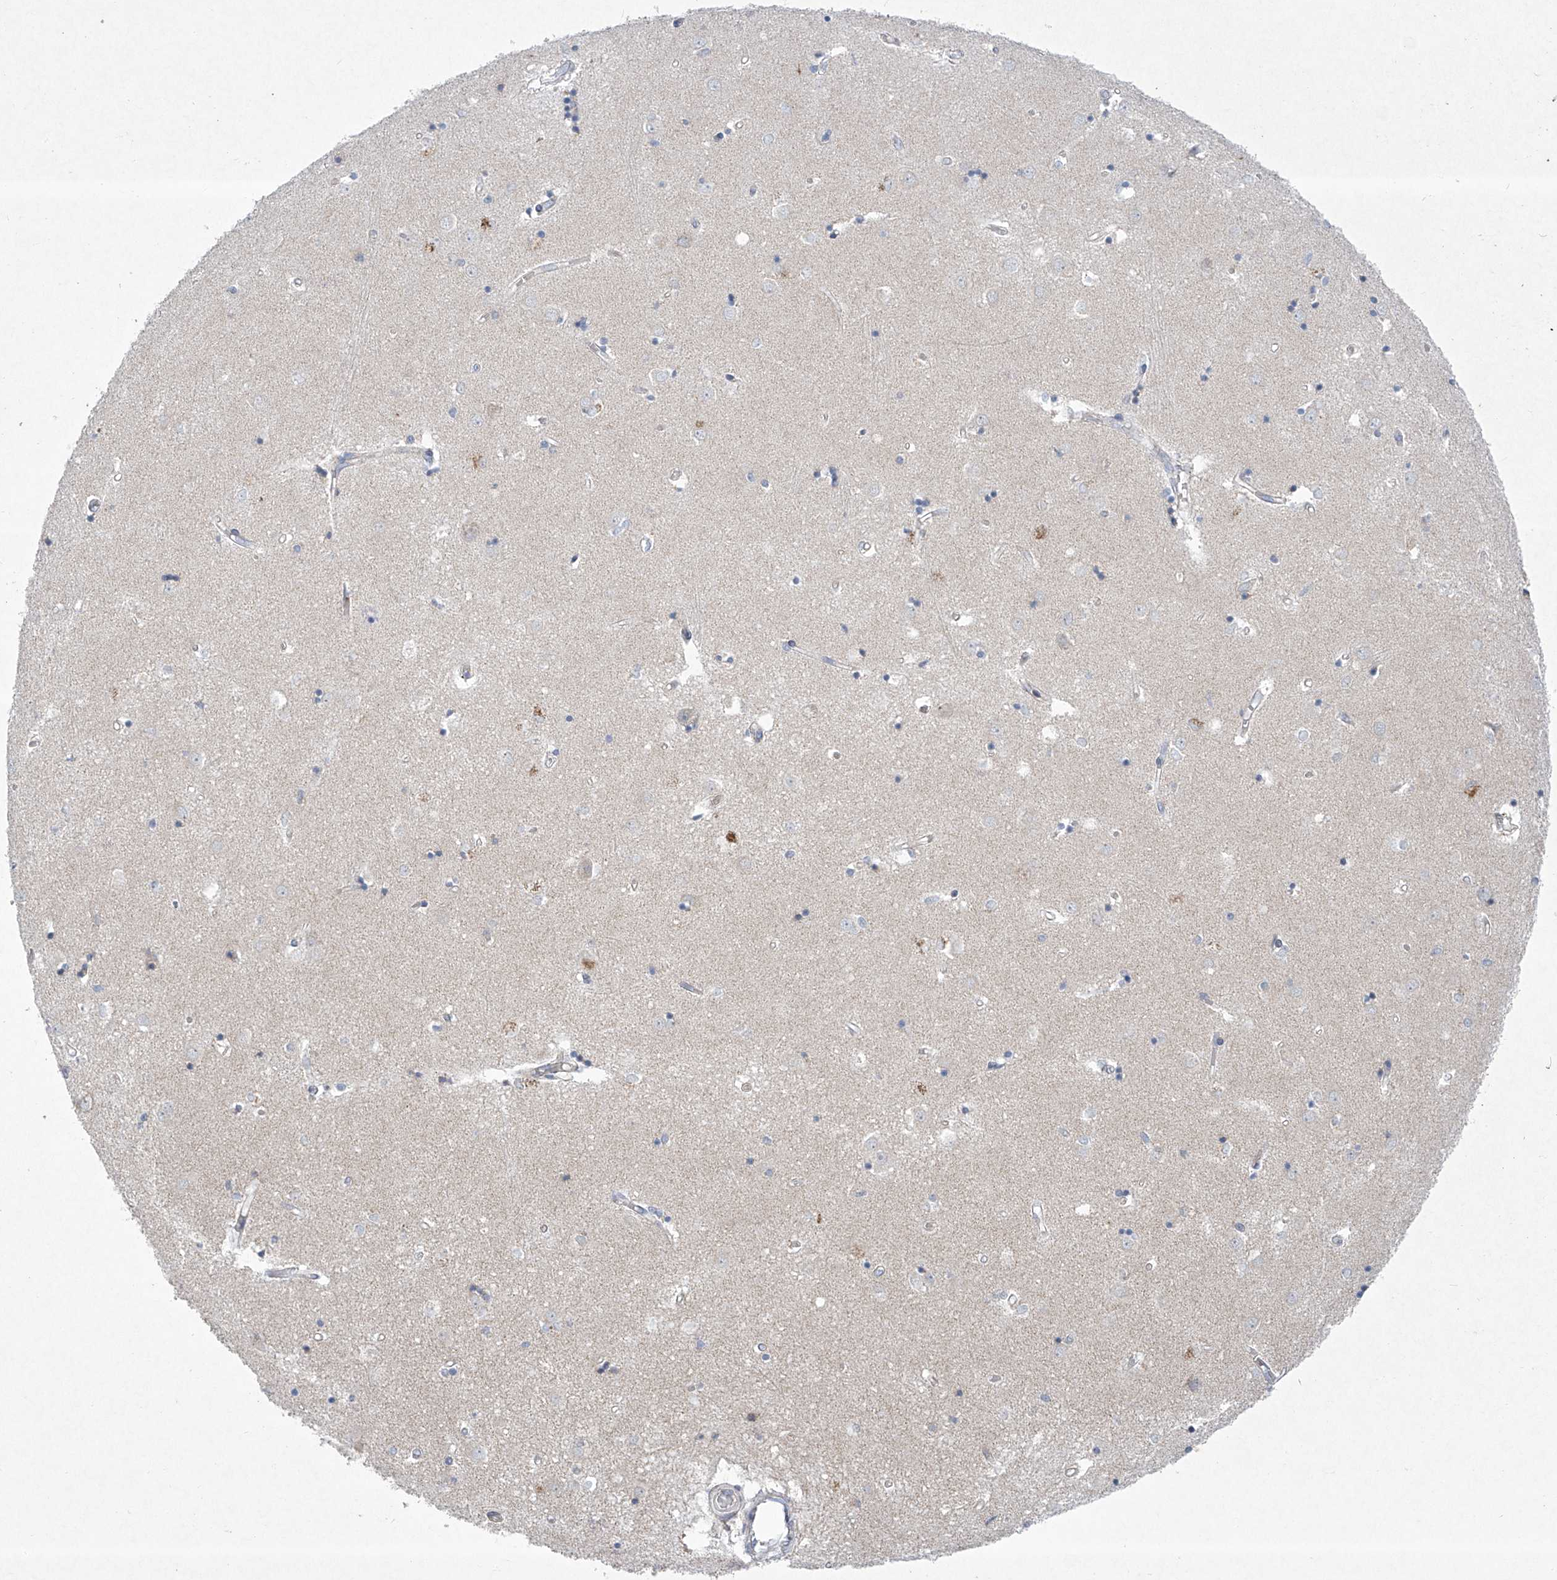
{"staining": {"intensity": "weak", "quantity": "<25%", "location": "cytoplasmic/membranous"}, "tissue": "caudate", "cell_type": "Glial cells", "image_type": "normal", "snomed": [{"axis": "morphology", "description": "Normal tissue, NOS"}, {"axis": "topography", "description": "Lateral ventricle wall"}], "caption": "Immunohistochemistry micrograph of normal caudate stained for a protein (brown), which displays no staining in glial cells. The staining is performed using DAB (3,3'-diaminobenzidine) brown chromogen with nuclei counter-stained in using hematoxylin.", "gene": "TJAP1", "patient": {"sex": "male", "age": 45}}